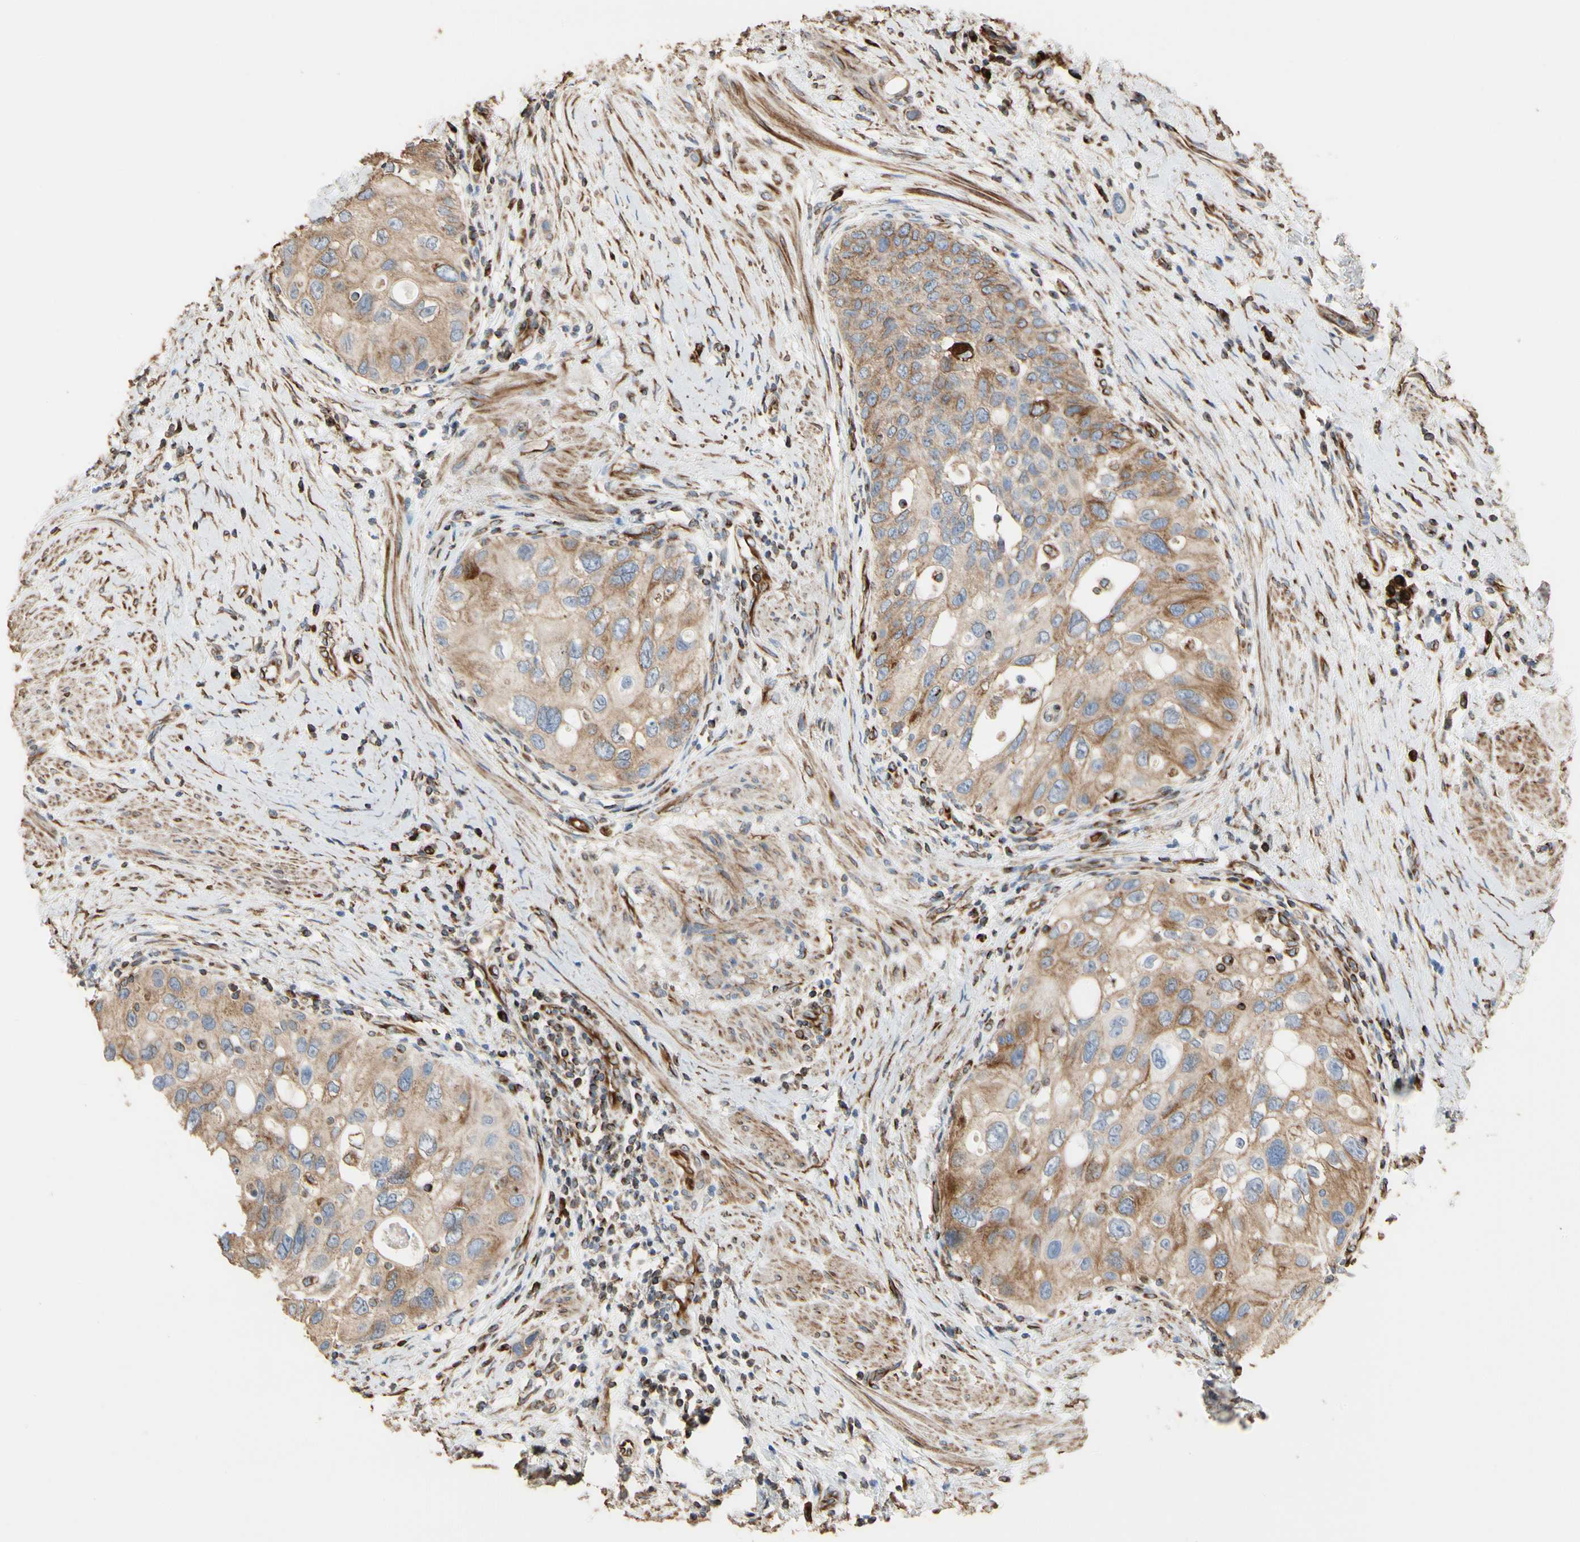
{"staining": {"intensity": "weak", "quantity": ">75%", "location": "cytoplasmic/membranous"}, "tissue": "urothelial cancer", "cell_type": "Tumor cells", "image_type": "cancer", "snomed": [{"axis": "morphology", "description": "Urothelial carcinoma, High grade"}, {"axis": "topography", "description": "Urinary bladder"}], "caption": "Protein expression by immunohistochemistry exhibits weak cytoplasmic/membranous positivity in approximately >75% of tumor cells in urothelial carcinoma (high-grade).", "gene": "TUBA1A", "patient": {"sex": "female", "age": 56}}